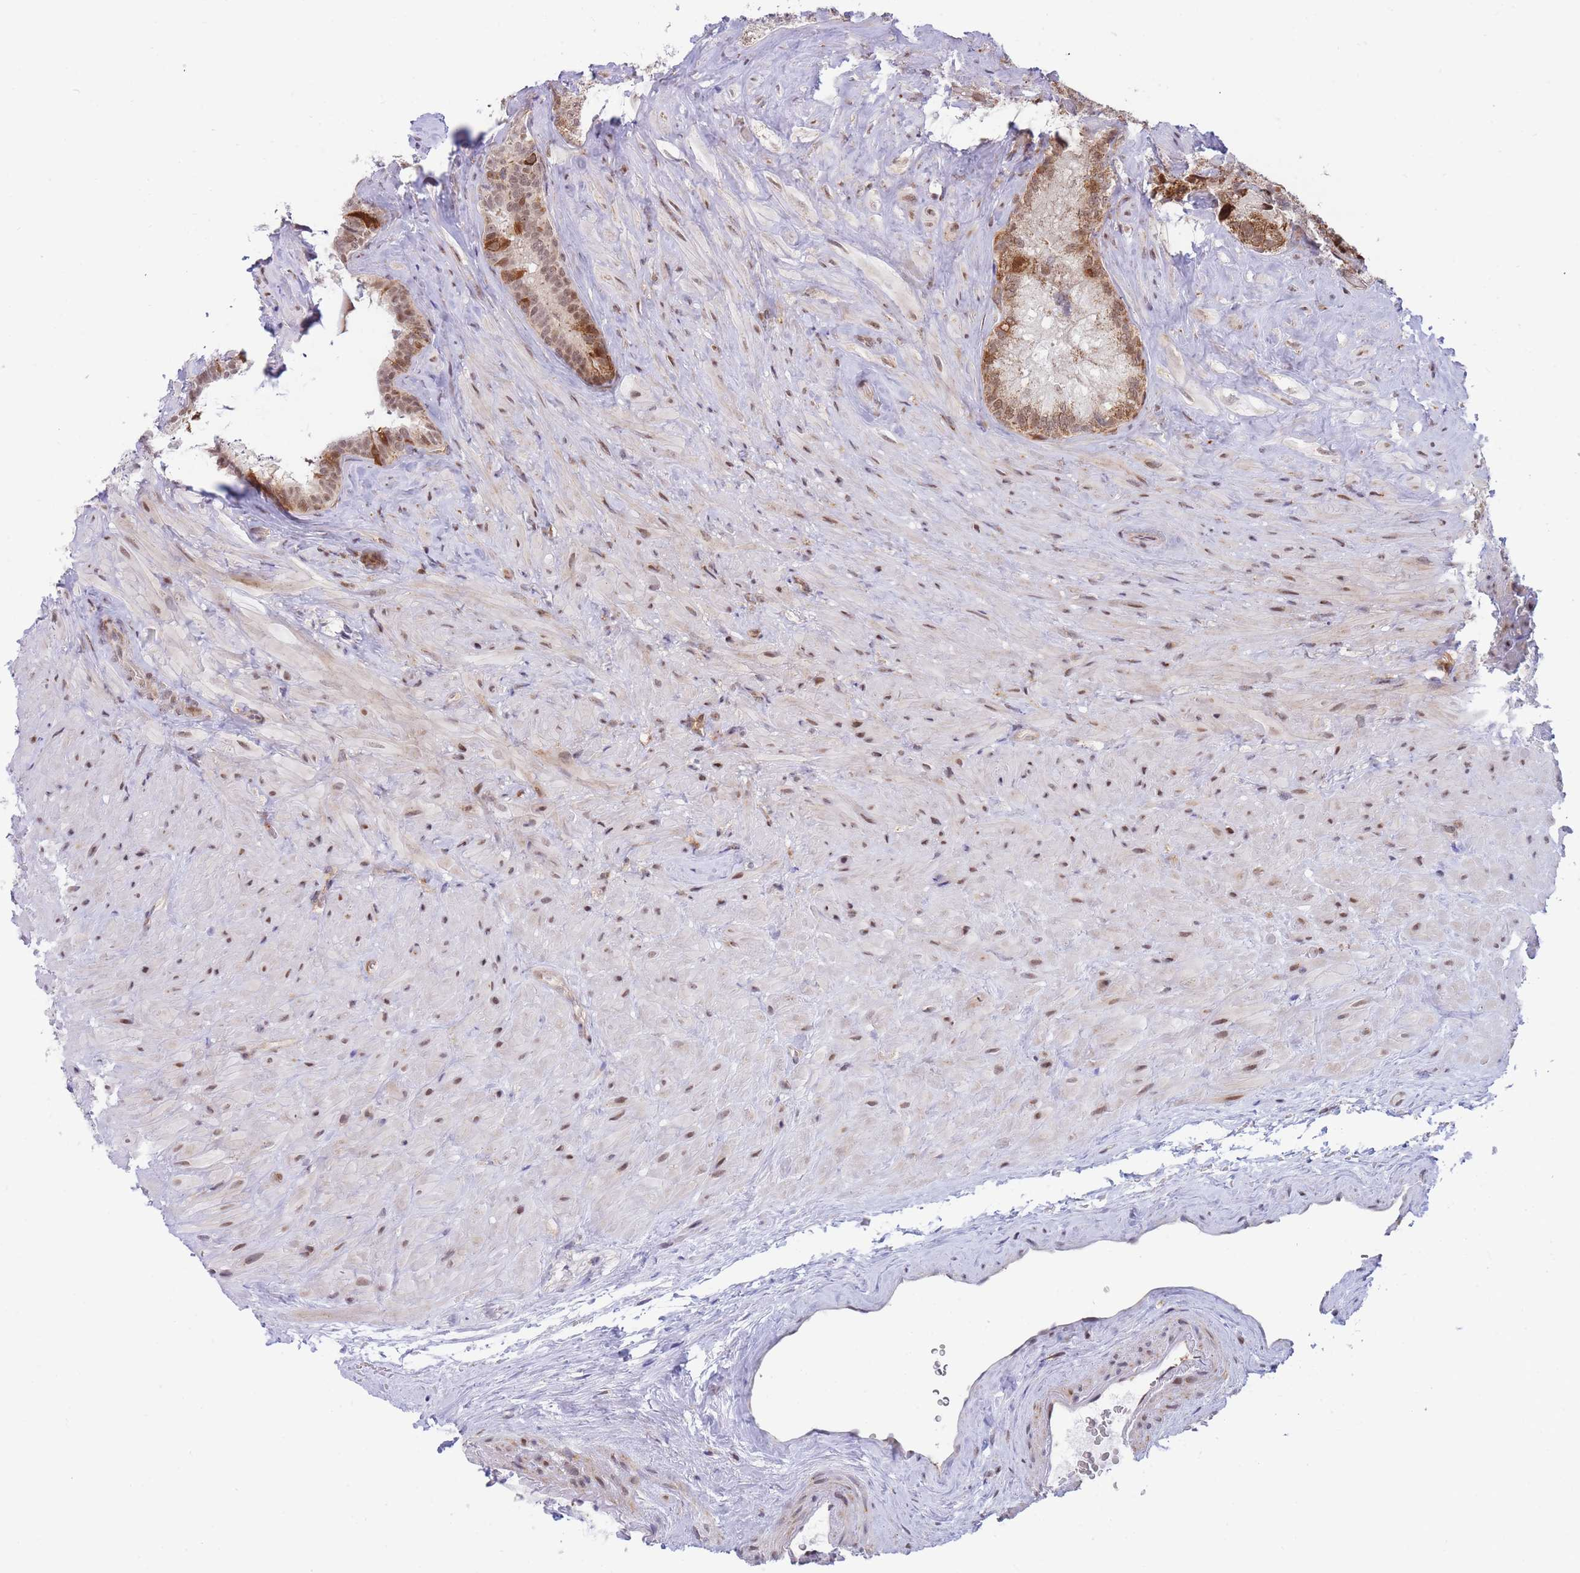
{"staining": {"intensity": "moderate", "quantity": ">75%", "location": "cytoplasmic/membranous,nuclear"}, "tissue": "seminal vesicle", "cell_type": "Glandular cells", "image_type": "normal", "snomed": [{"axis": "morphology", "description": "Normal tissue, NOS"}, {"axis": "topography", "description": "Seminal veicle"}], "caption": "Moderate cytoplasmic/membranous,nuclear expression is appreciated in approximately >75% of glandular cells in unremarkable seminal vesicle.", "gene": "BOD1L1", "patient": {"sex": "male", "age": 62}}